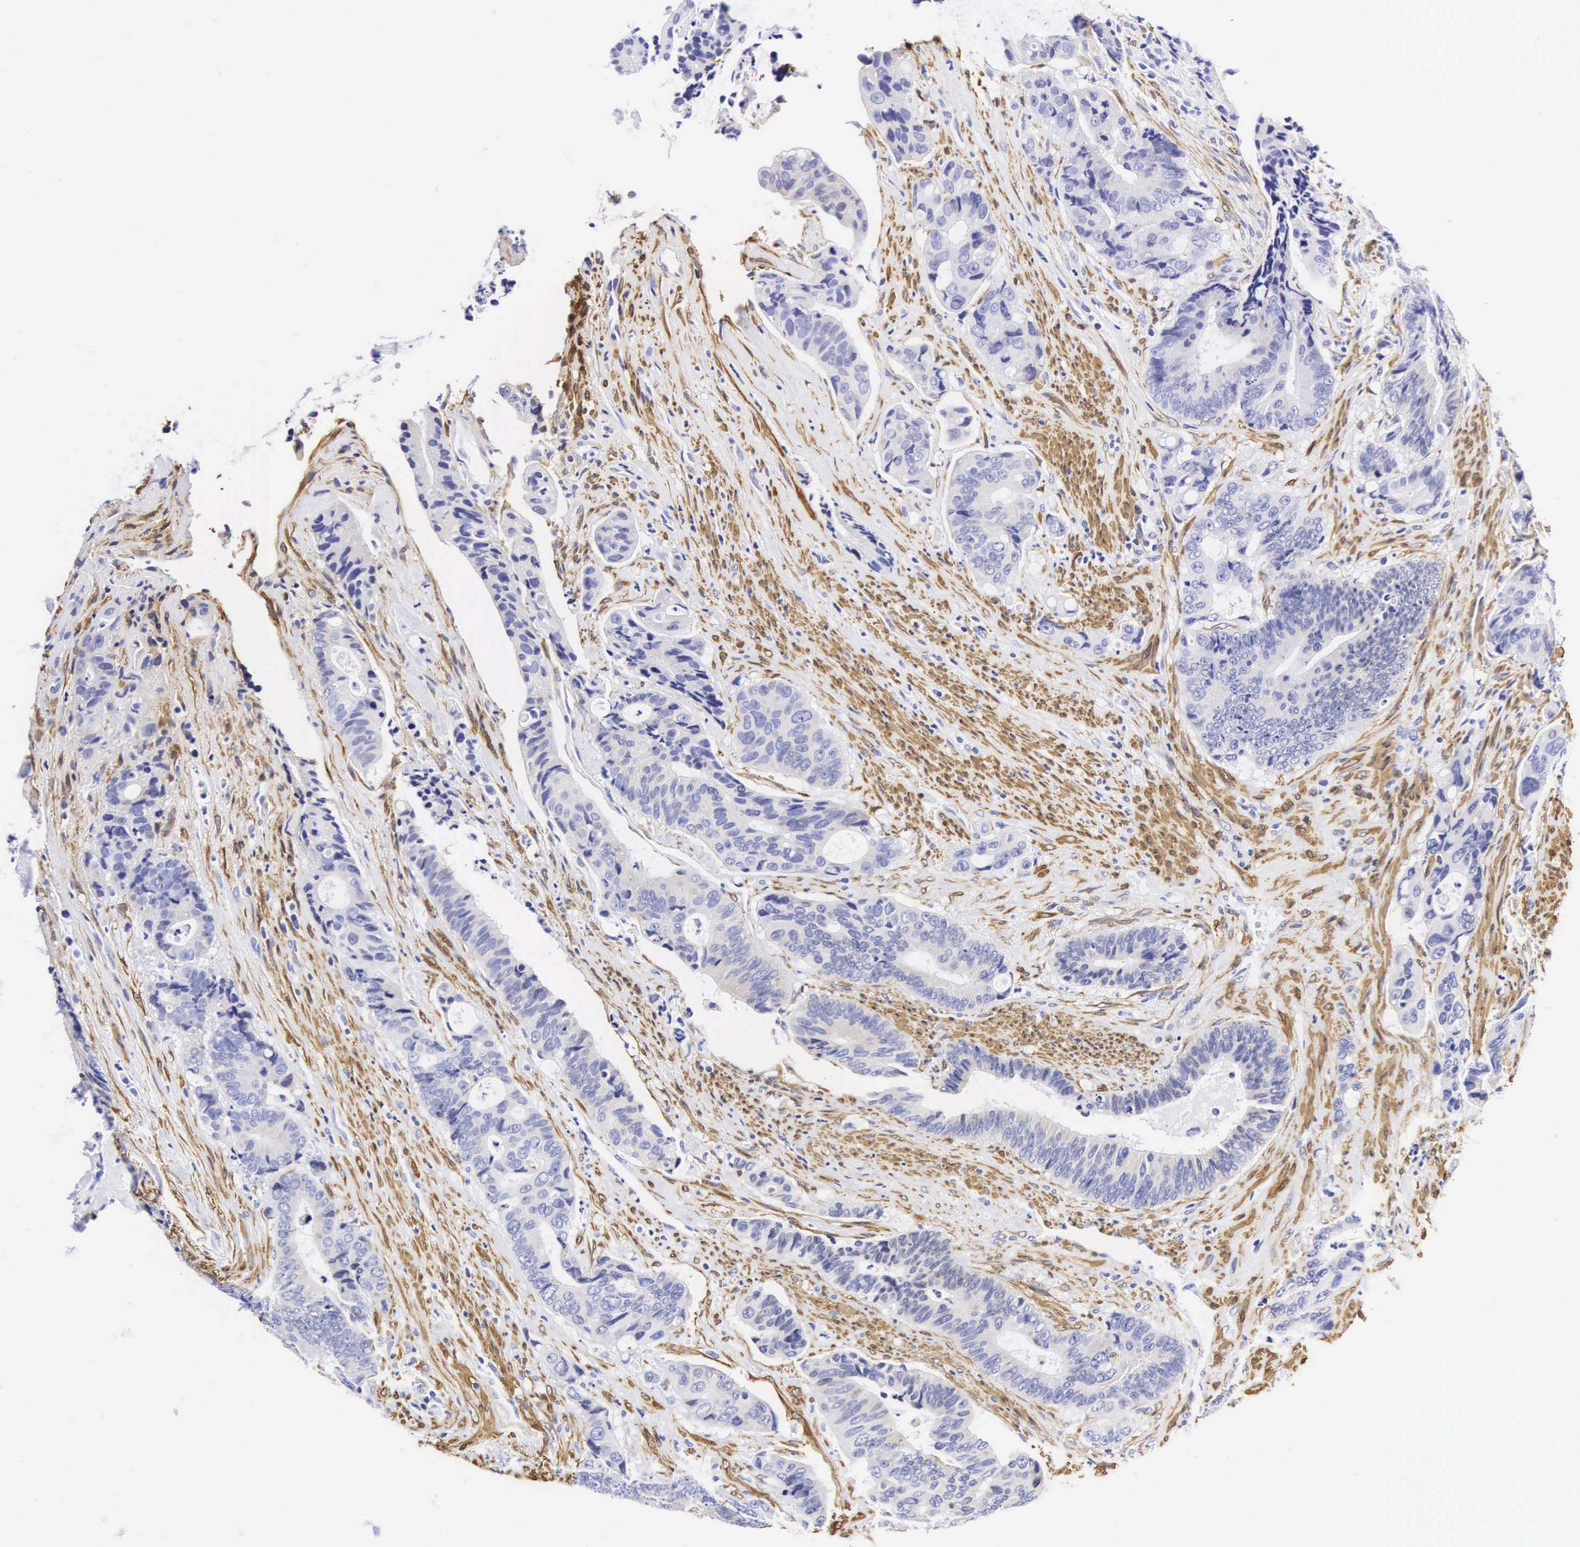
{"staining": {"intensity": "negative", "quantity": "none", "location": "none"}, "tissue": "colorectal cancer", "cell_type": "Tumor cells", "image_type": "cancer", "snomed": [{"axis": "morphology", "description": "Adenocarcinoma, NOS"}, {"axis": "topography", "description": "Colon"}], "caption": "Human adenocarcinoma (colorectal) stained for a protein using immunohistochemistry (IHC) reveals no positivity in tumor cells.", "gene": "CNN1", "patient": {"sex": "male", "age": 56}}